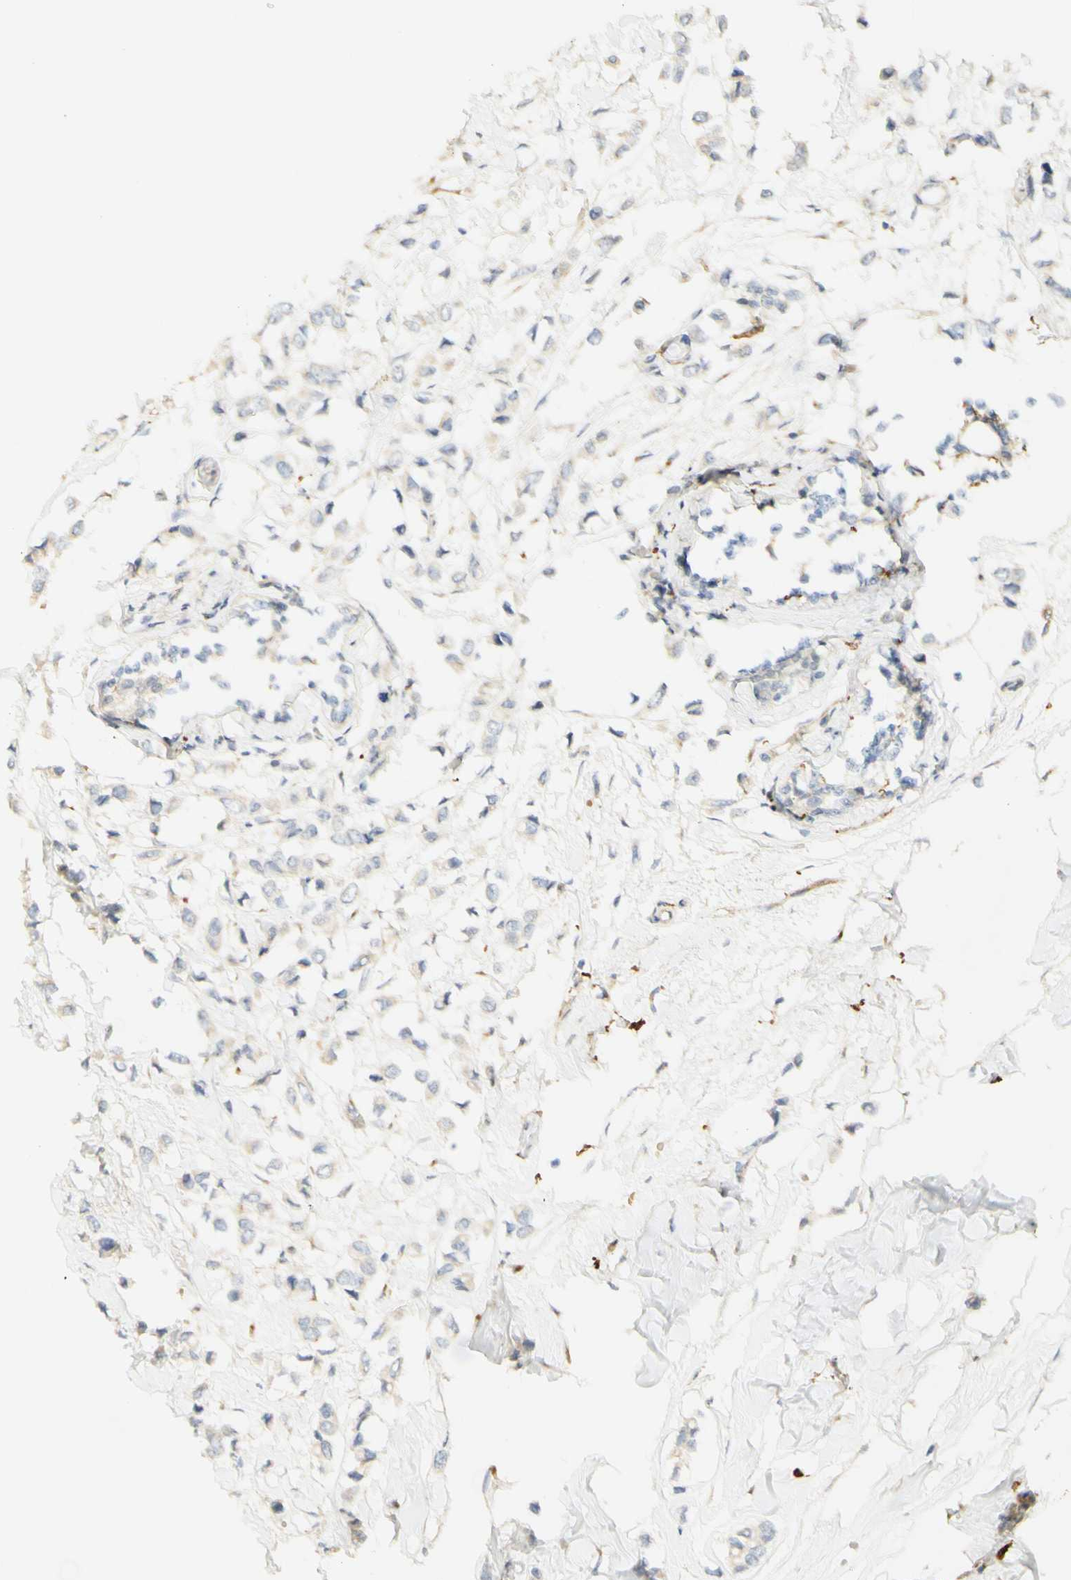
{"staining": {"intensity": "weak", "quantity": "<25%", "location": "cytoplasmic/membranous"}, "tissue": "breast cancer", "cell_type": "Tumor cells", "image_type": "cancer", "snomed": [{"axis": "morphology", "description": "Lobular carcinoma"}, {"axis": "topography", "description": "Breast"}], "caption": "This is a image of IHC staining of breast cancer, which shows no positivity in tumor cells.", "gene": "FCGRT", "patient": {"sex": "female", "age": 51}}